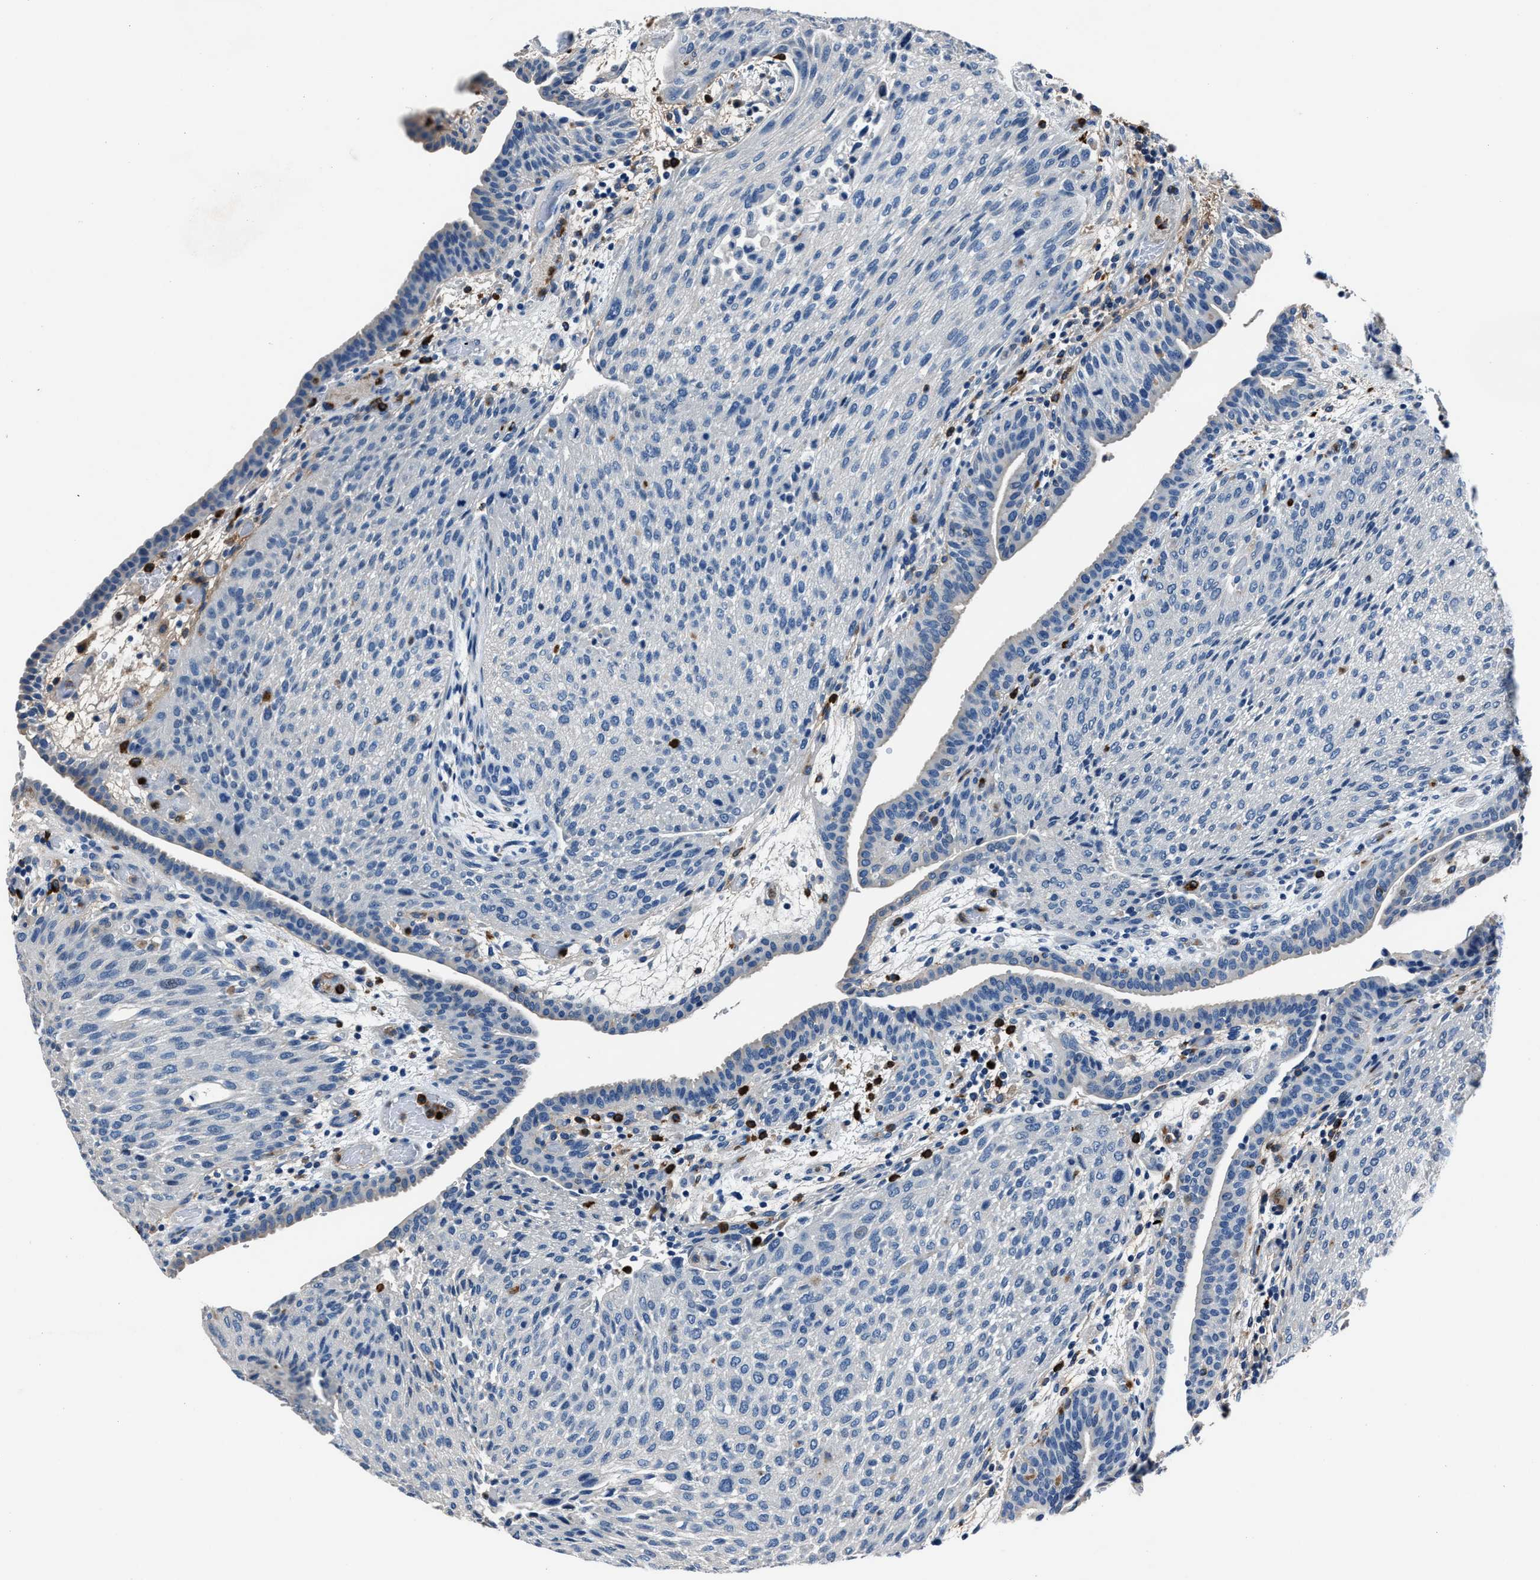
{"staining": {"intensity": "negative", "quantity": "none", "location": "none"}, "tissue": "urothelial cancer", "cell_type": "Tumor cells", "image_type": "cancer", "snomed": [{"axis": "morphology", "description": "Urothelial carcinoma, Low grade"}, {"axis": "morphology", "description": "Urothelial carcinoma, High grade"}, {"axis": "topography", "description": "Urinary bladder"}], "caption": "This is an IHC histopathology image of human urothelial cancer. There is no expression in tumor cells.", "gene": "FGL2", "patient": {"sex": "male", "age": 35}}